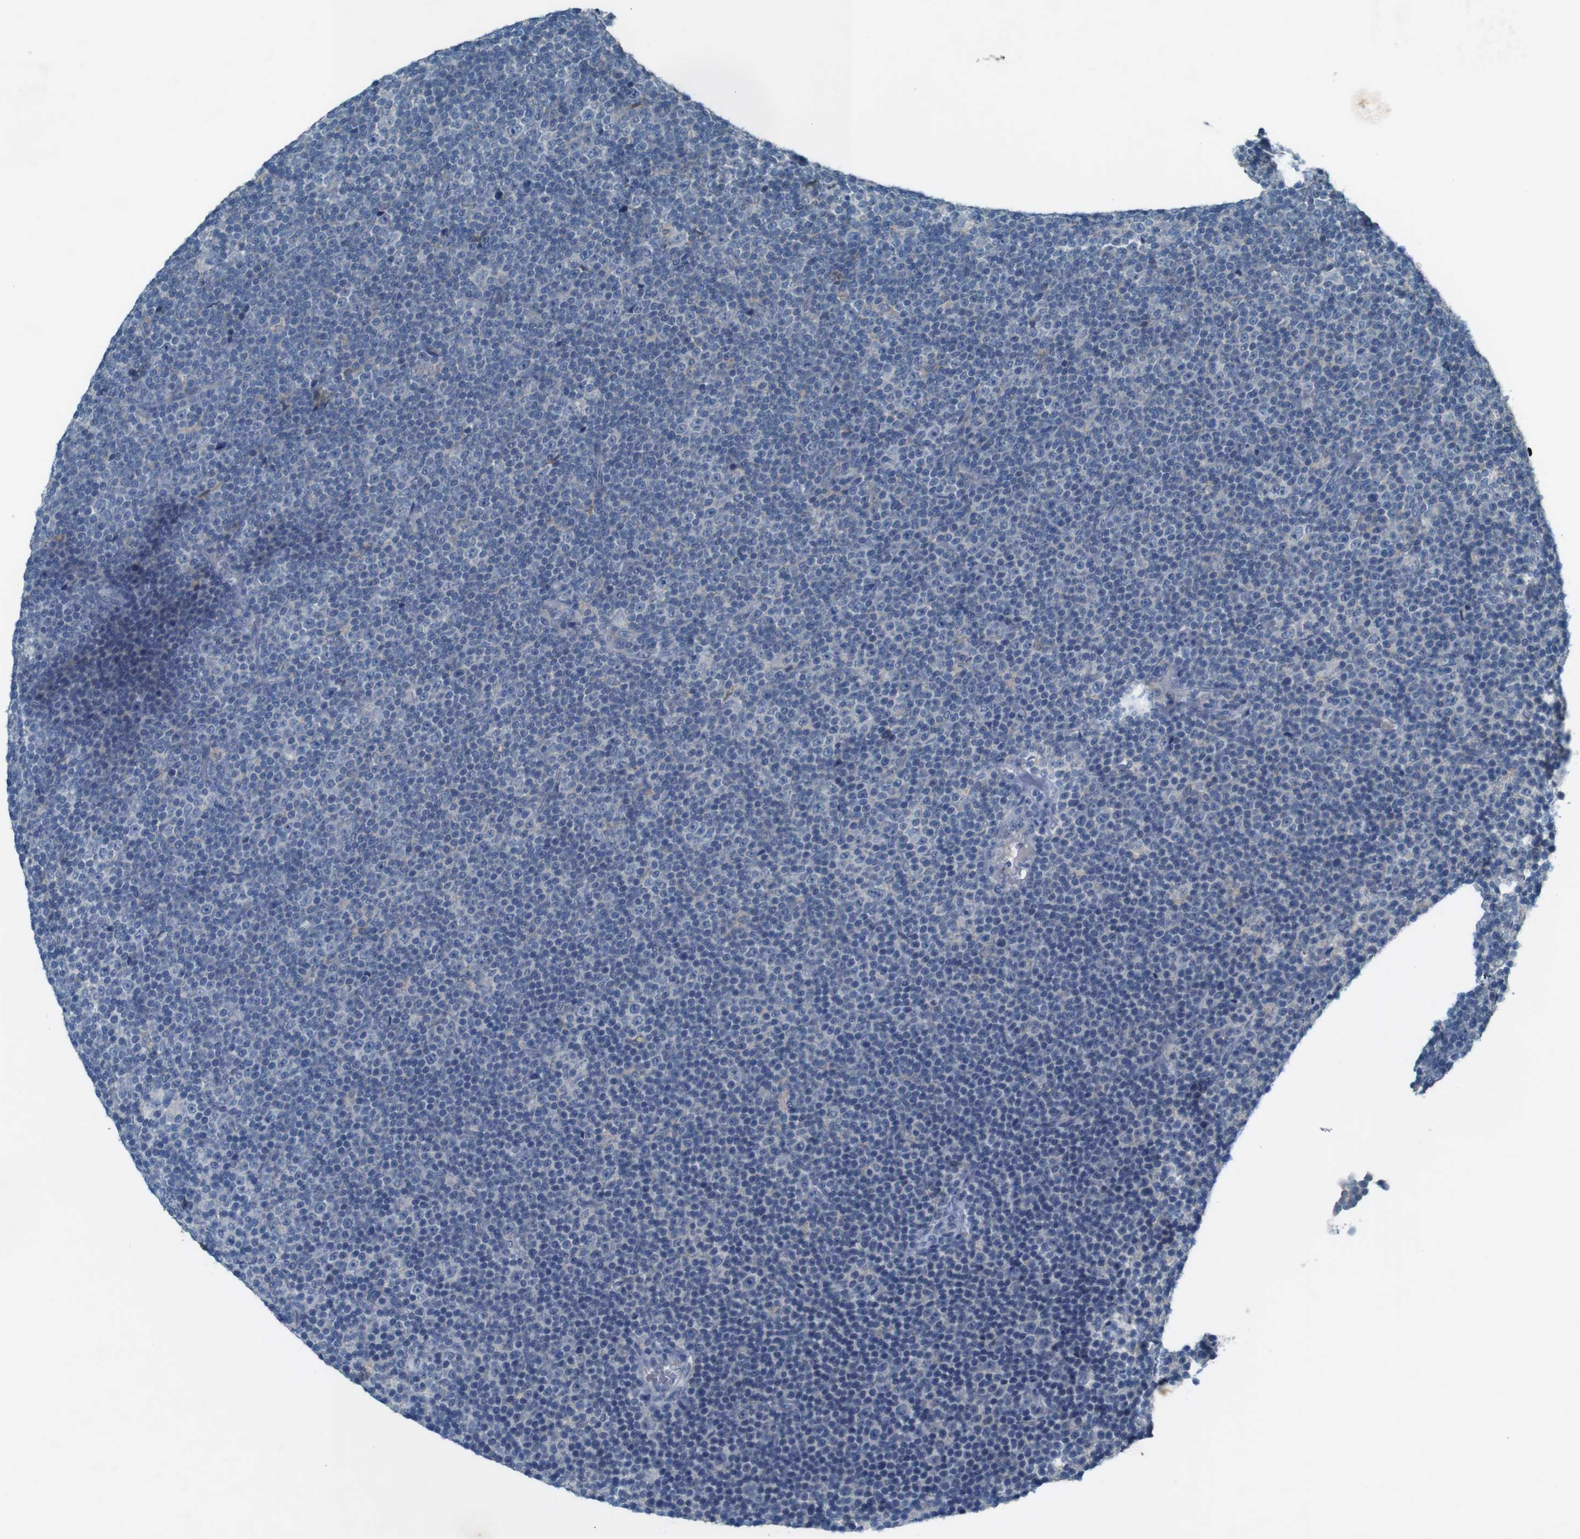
{"staining": {"intensity": "negative", "quantity": "none", "location": "none"}, "tissue": "lymphoma", "cell_type": "Tumor cells", "image_type": "cancer", "snomed": [{"axis": "morphology", "description": "Malignant lymphoma, non-Hodgkin's type, Low grade"}, {"axis": "topography", "description": "Lymph node"}], "caption": "This micrograph is of malignant lymphoma, non-Hodgkin's type (low-grade) stained with IHC to label a protein in brown with the nuclei are counter-stained blue. There is no positivity in tumor cells.", "gene": "MOGAT3", "patient": {"sex": "female", "age": 67}}